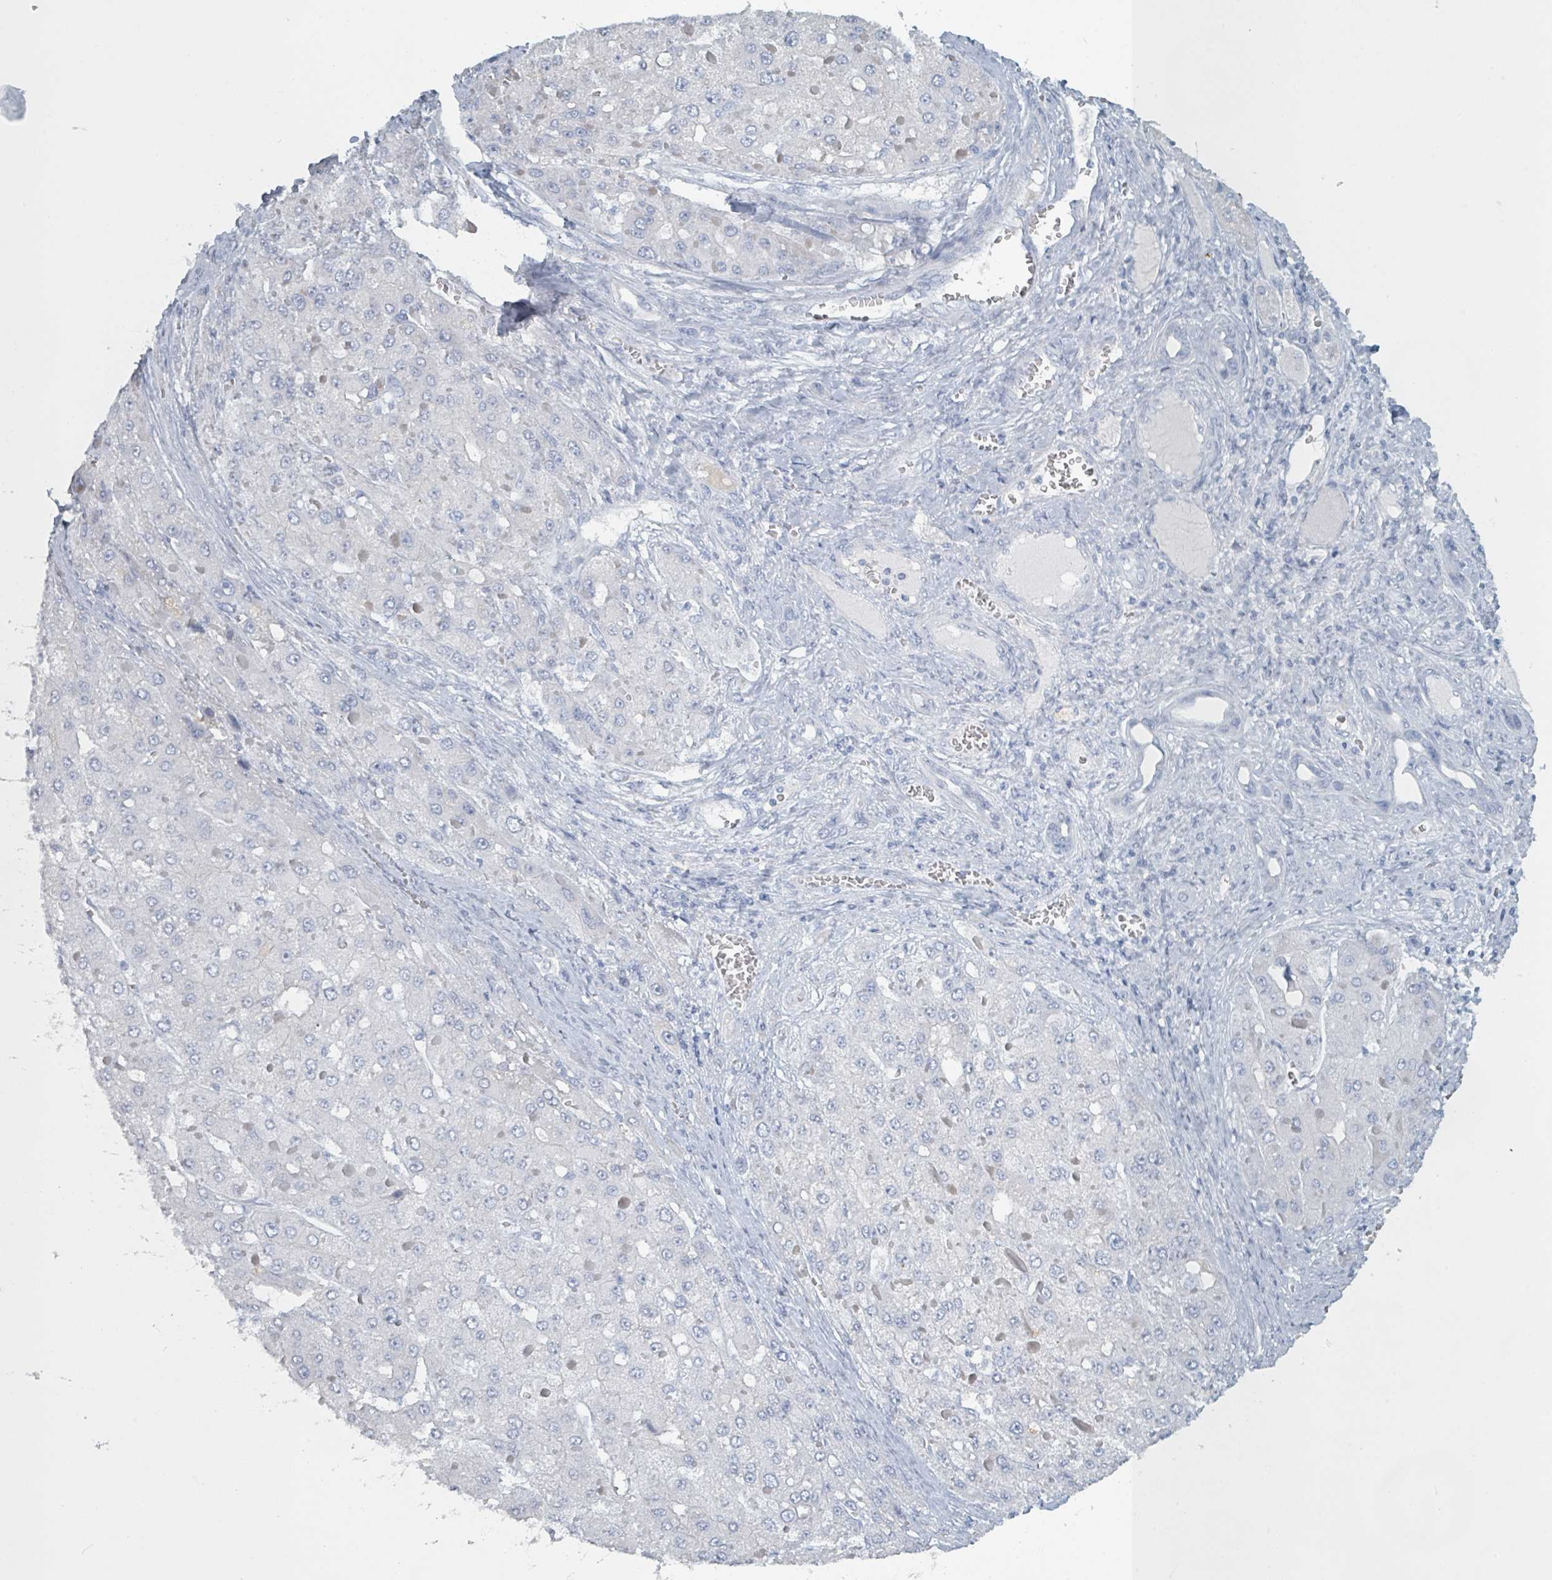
{"staining": {"intensity": "negative", "quantity": "none", "location": "none"}, "tissue": "liver cancer", "cell_type": "Tumor cells", "image_type": "cancer", "snomed": [{"axis": "morphology", "description": "Carcinoma, Hepatocellular, NOS"}, {"axis": "topography", "description": "Liver"}], "caption": "This is an immunohistochemistry image of human liver cancer. There is no positivity in tumor cells.", "gene": "HEATR5A", "patient": {"sex": "female", "age": 73}}